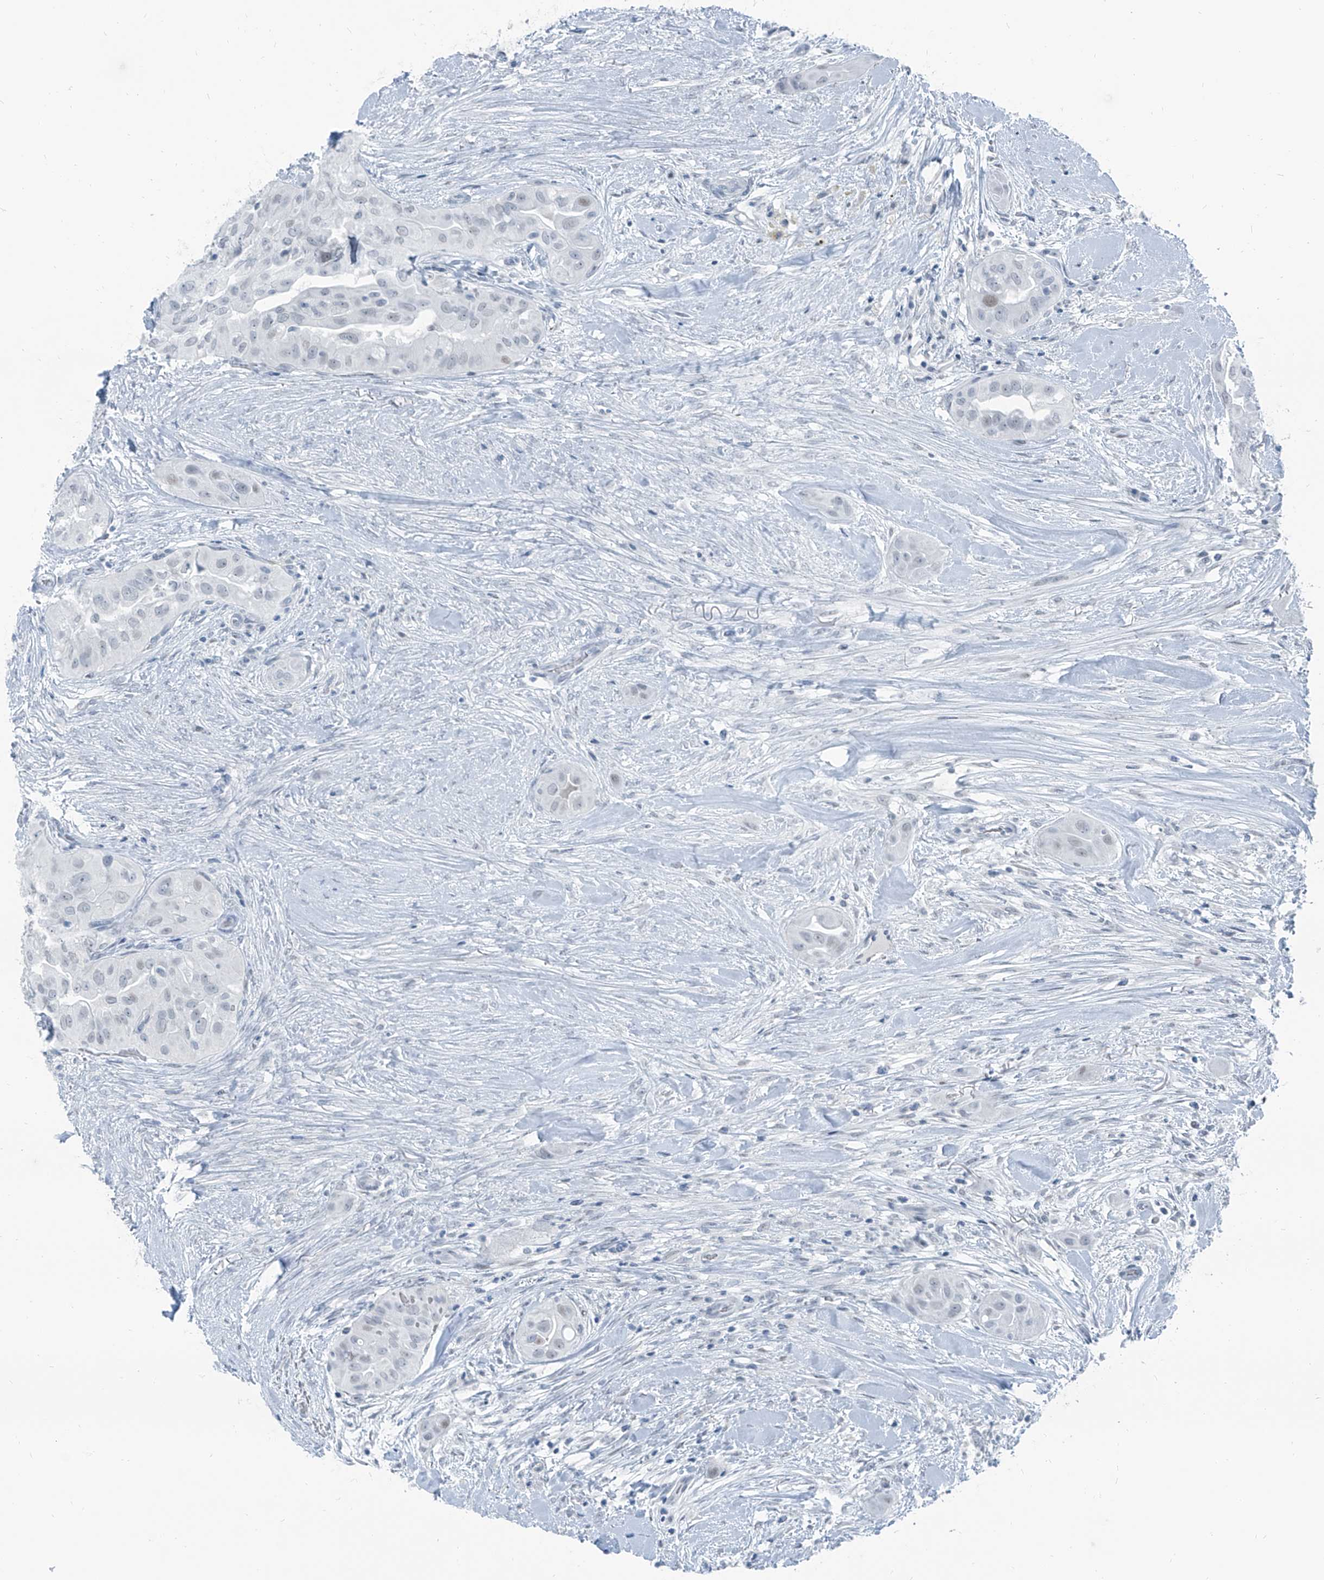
{"staining": {"intensity": "negative", "quantity": "none", "location": "none"}, "tissue": "thyroid cancer", "cell_type": "Tumor cells", "image_type": "cancer", "snomed": [{"axis": "morphology", "description": "Papillary adenocarcinoma, NOS"}, {"axis": "topography", "description": "Thyroid gland"}], "caption": "Micrograph shows no significant protein expression in tumor cells of thyroid papillary adenocarcinoma. (Immunohistochemistry (ihc), brightfield microscopy, high magnification).", "gene": "RGN", "patient": {"sex": "female", "age": 59}}